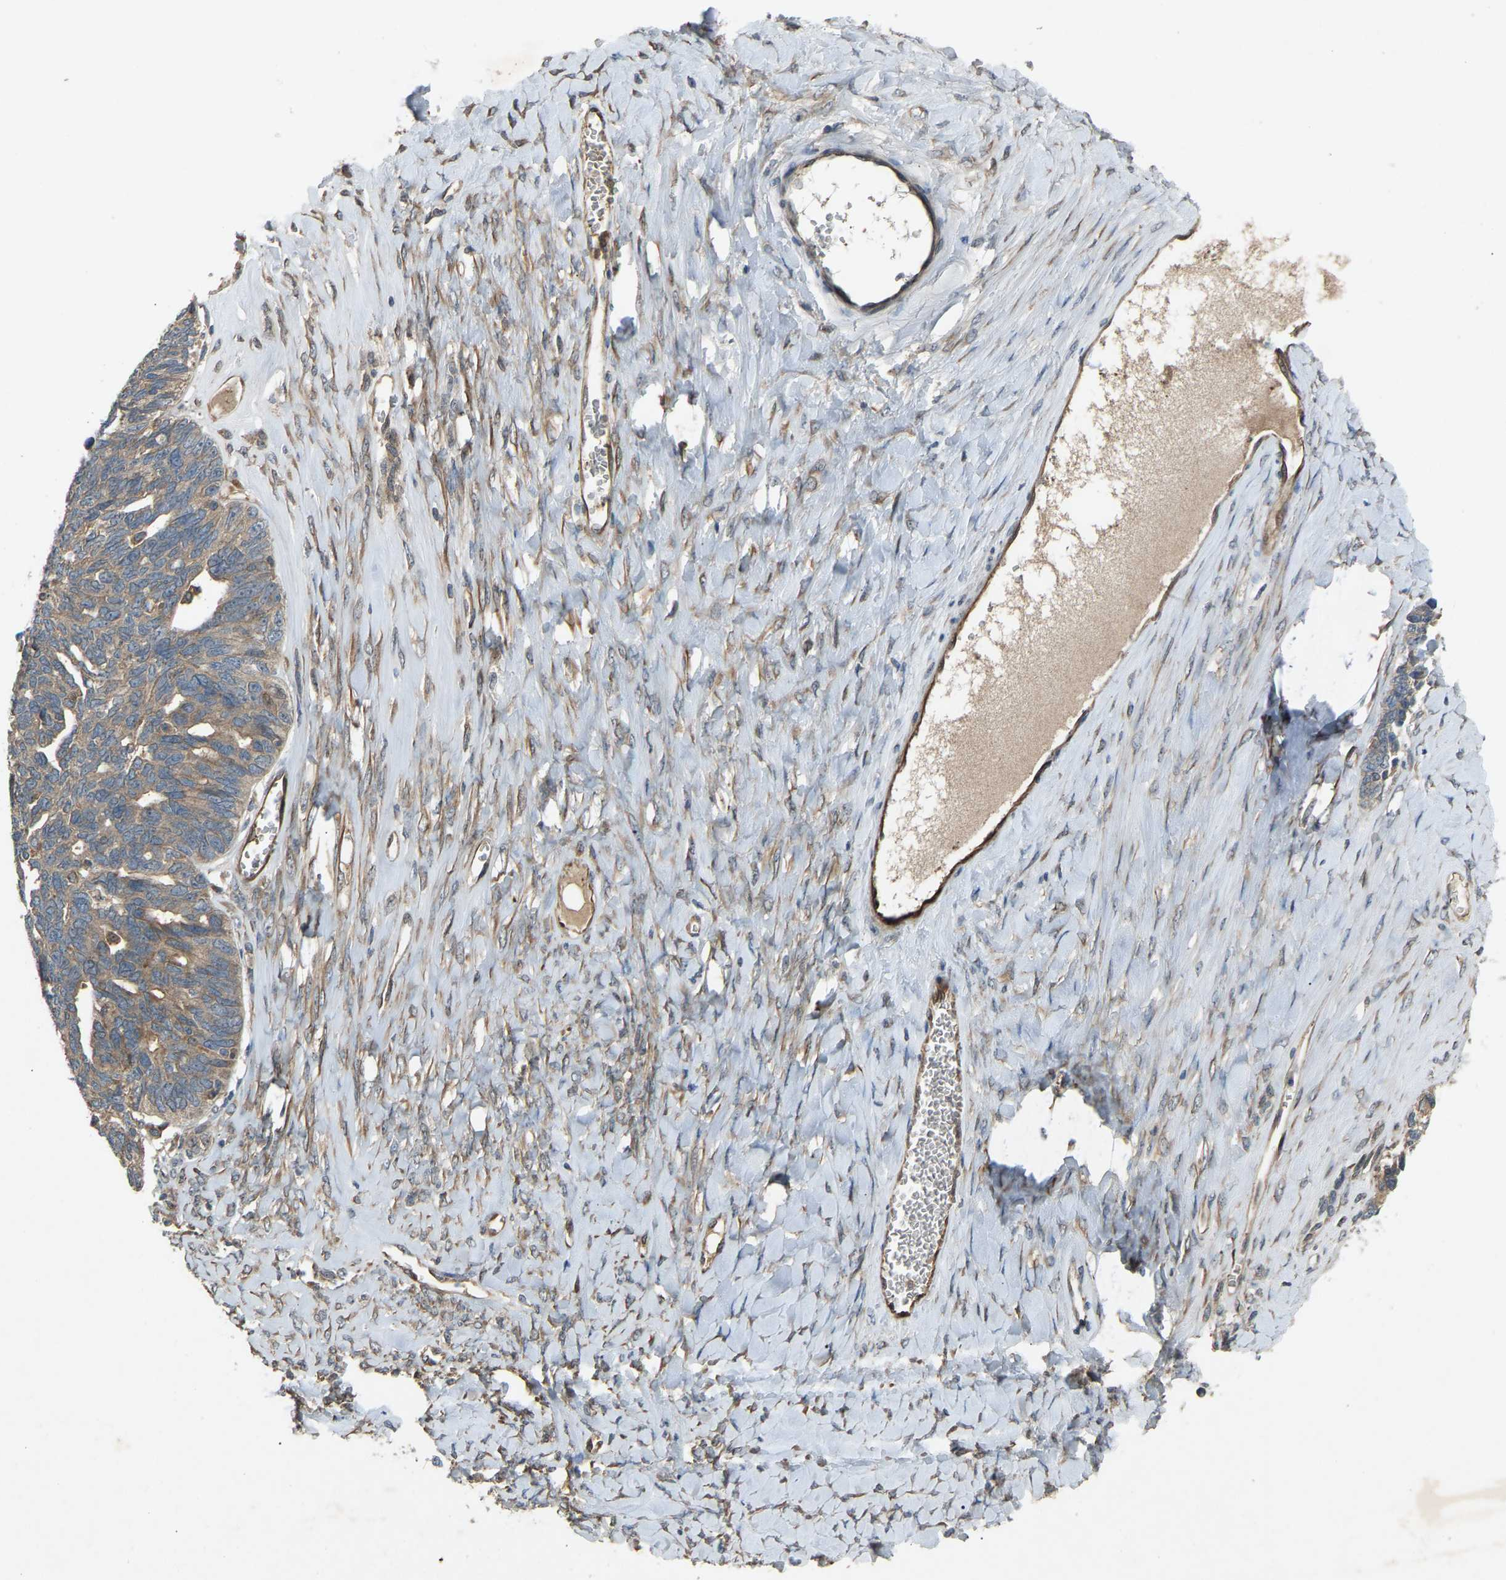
{"staining": {"intensity": "weak", "quantity": ">75%", "location": "cytoplasmic/membranous"}, "tissue": "ovarian cancer", "cell_type": "Tumor cells", "image_type": "cancer", "snomed": [{"axis": "morphology", "description": "Cystadenocarcinoma, serous, NOS"}, {"axis": "topography", "description": "Ovary"}], "caption": "The immunohistochemical stain labels weak cytoplasmic/membranous expression in tumor cells of ovarian cancer tissue.", "gene": "GAS2L1", "patient": {"sex": "female", "age": 79}}